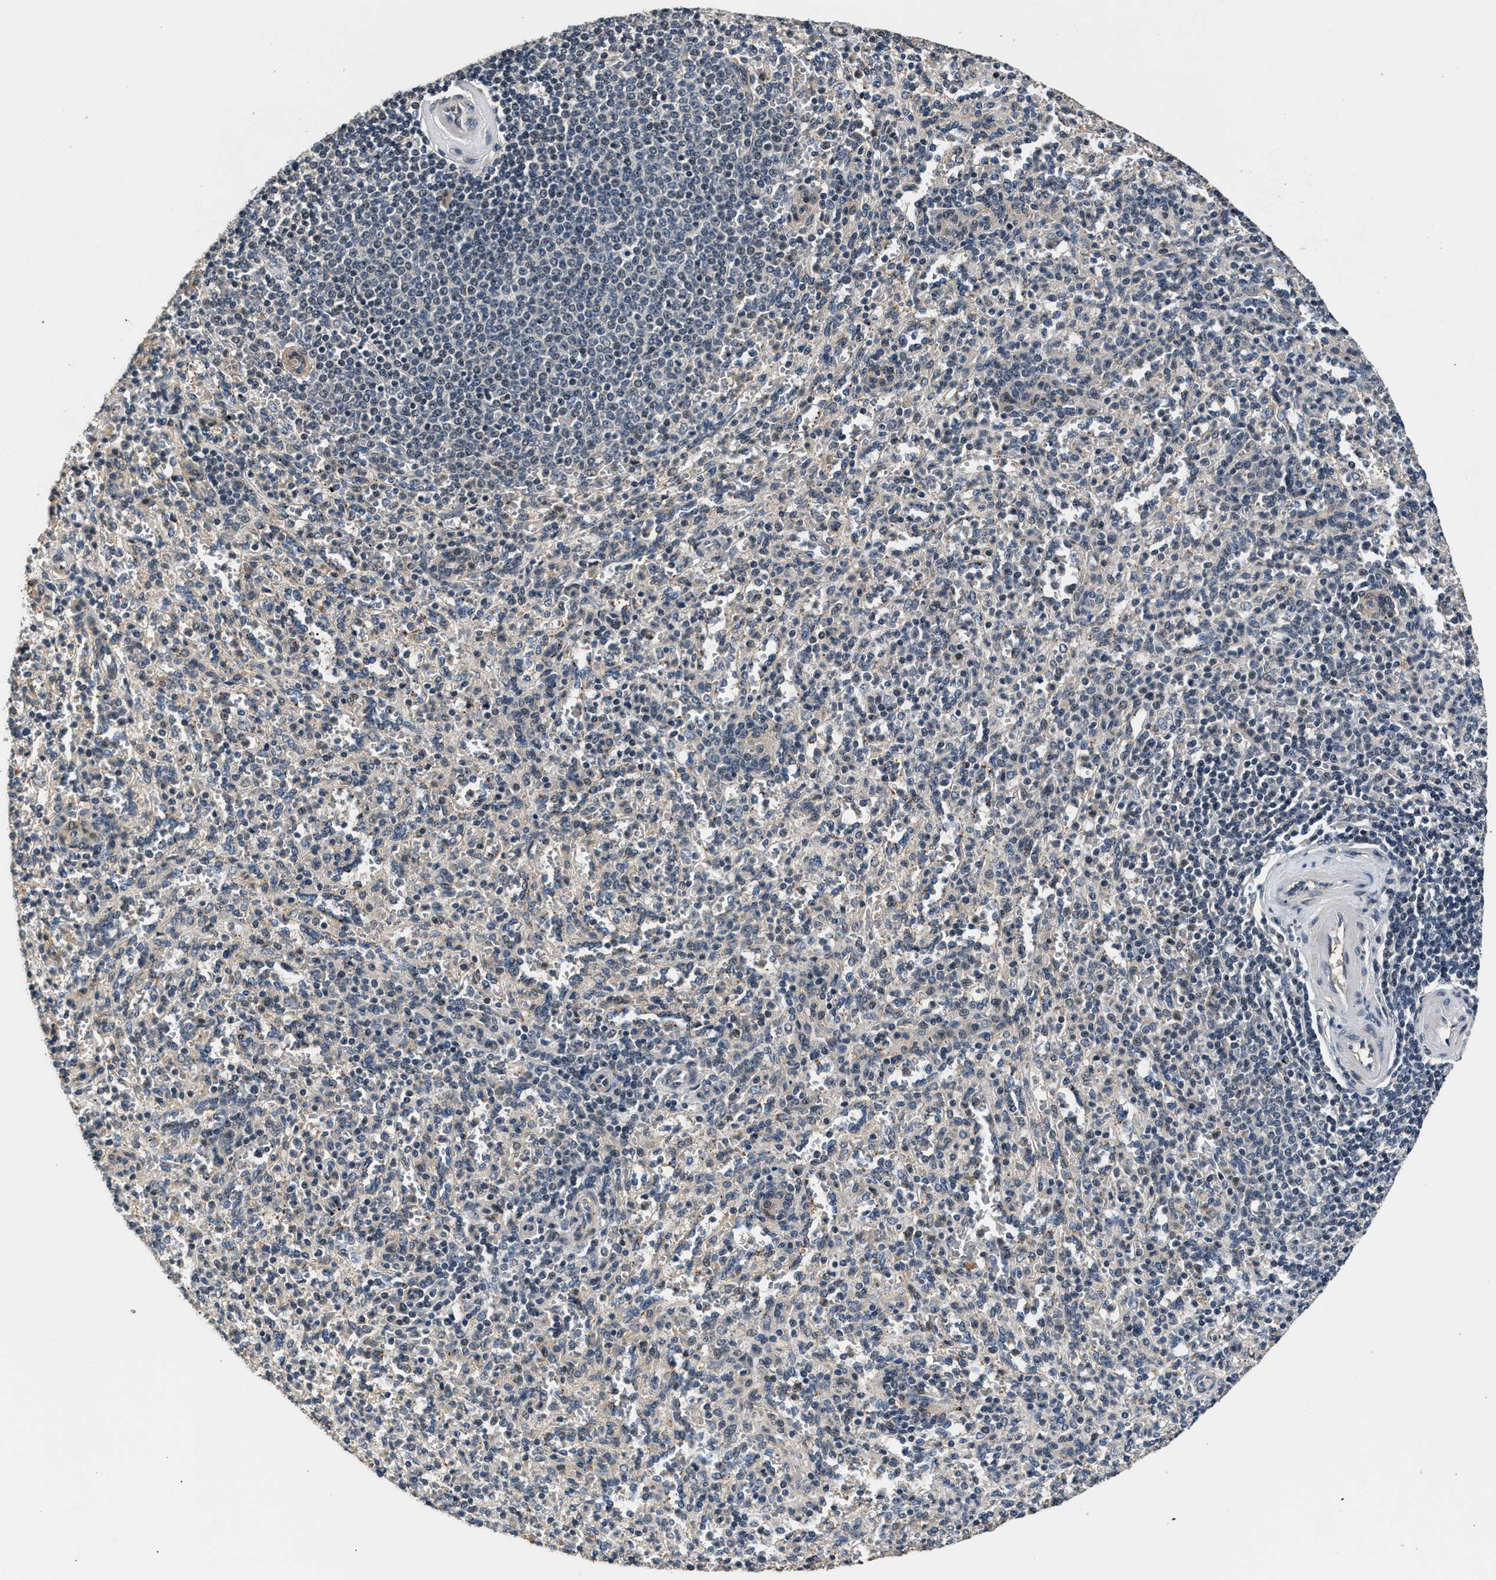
{"staining": {"intensity": "moderate", "quantity": "<25%", "location": "nuclear"}, "tissue": "spleen", "cell_type": "Cells in red pulp", "image_type": "normal", "snomed": [{"axis": "morphology", "description": "Normal tissue, NOS"}, {"axis": "topography", "description": "Spleen"}], "caption": "High-power microscopy captured an immunohistochemistry histopathology image of unremarkable spleen, revealing moderate nuclear expression in approximately <25% of cells in red pulp.", "gene": "RBM33", "patient": {"sex": "male", "age": 36}}